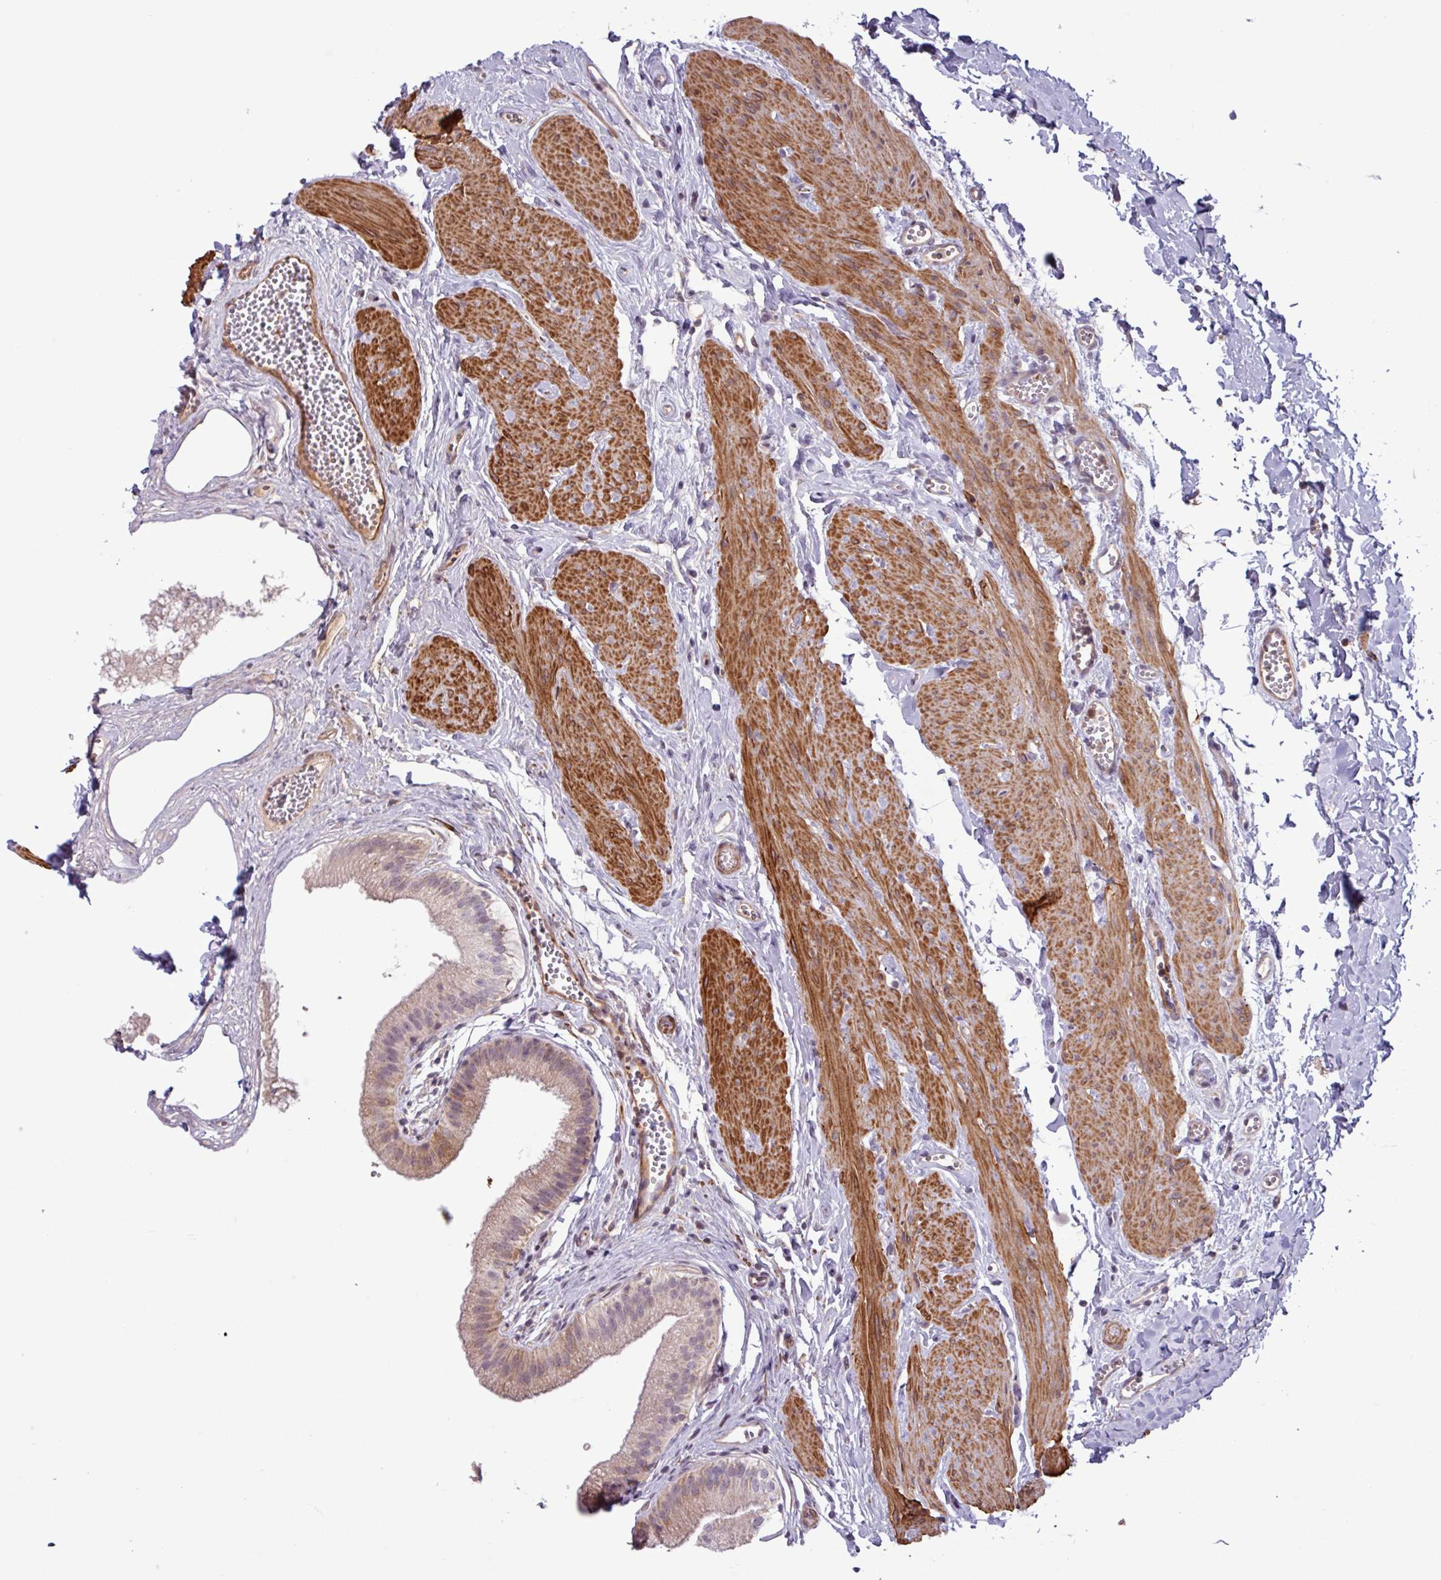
{"staining": {"intensity": "moderate", "quantity": "25%-75%", "location": "cytoplasmic/membranous,nuclear"}, "tissue": "gallbladder", "cell_type": "Glandular cells", "image_type": "normal", "snomed": [{"axis": "morphology", "description": "Normal tissue, NOS"}, {"axis": "topography", "description": "Gallbladder"}], "caption": "This photomicrograph exhibits immunohistochemistry staining of normal human gallbladder, with medium moderate cytoplasmic/membranous,nuclear positivity in approximately 25%-75% of glandular cells.", "gene": "PCED1A", "patient": {"sex": "female", "age": 54}}